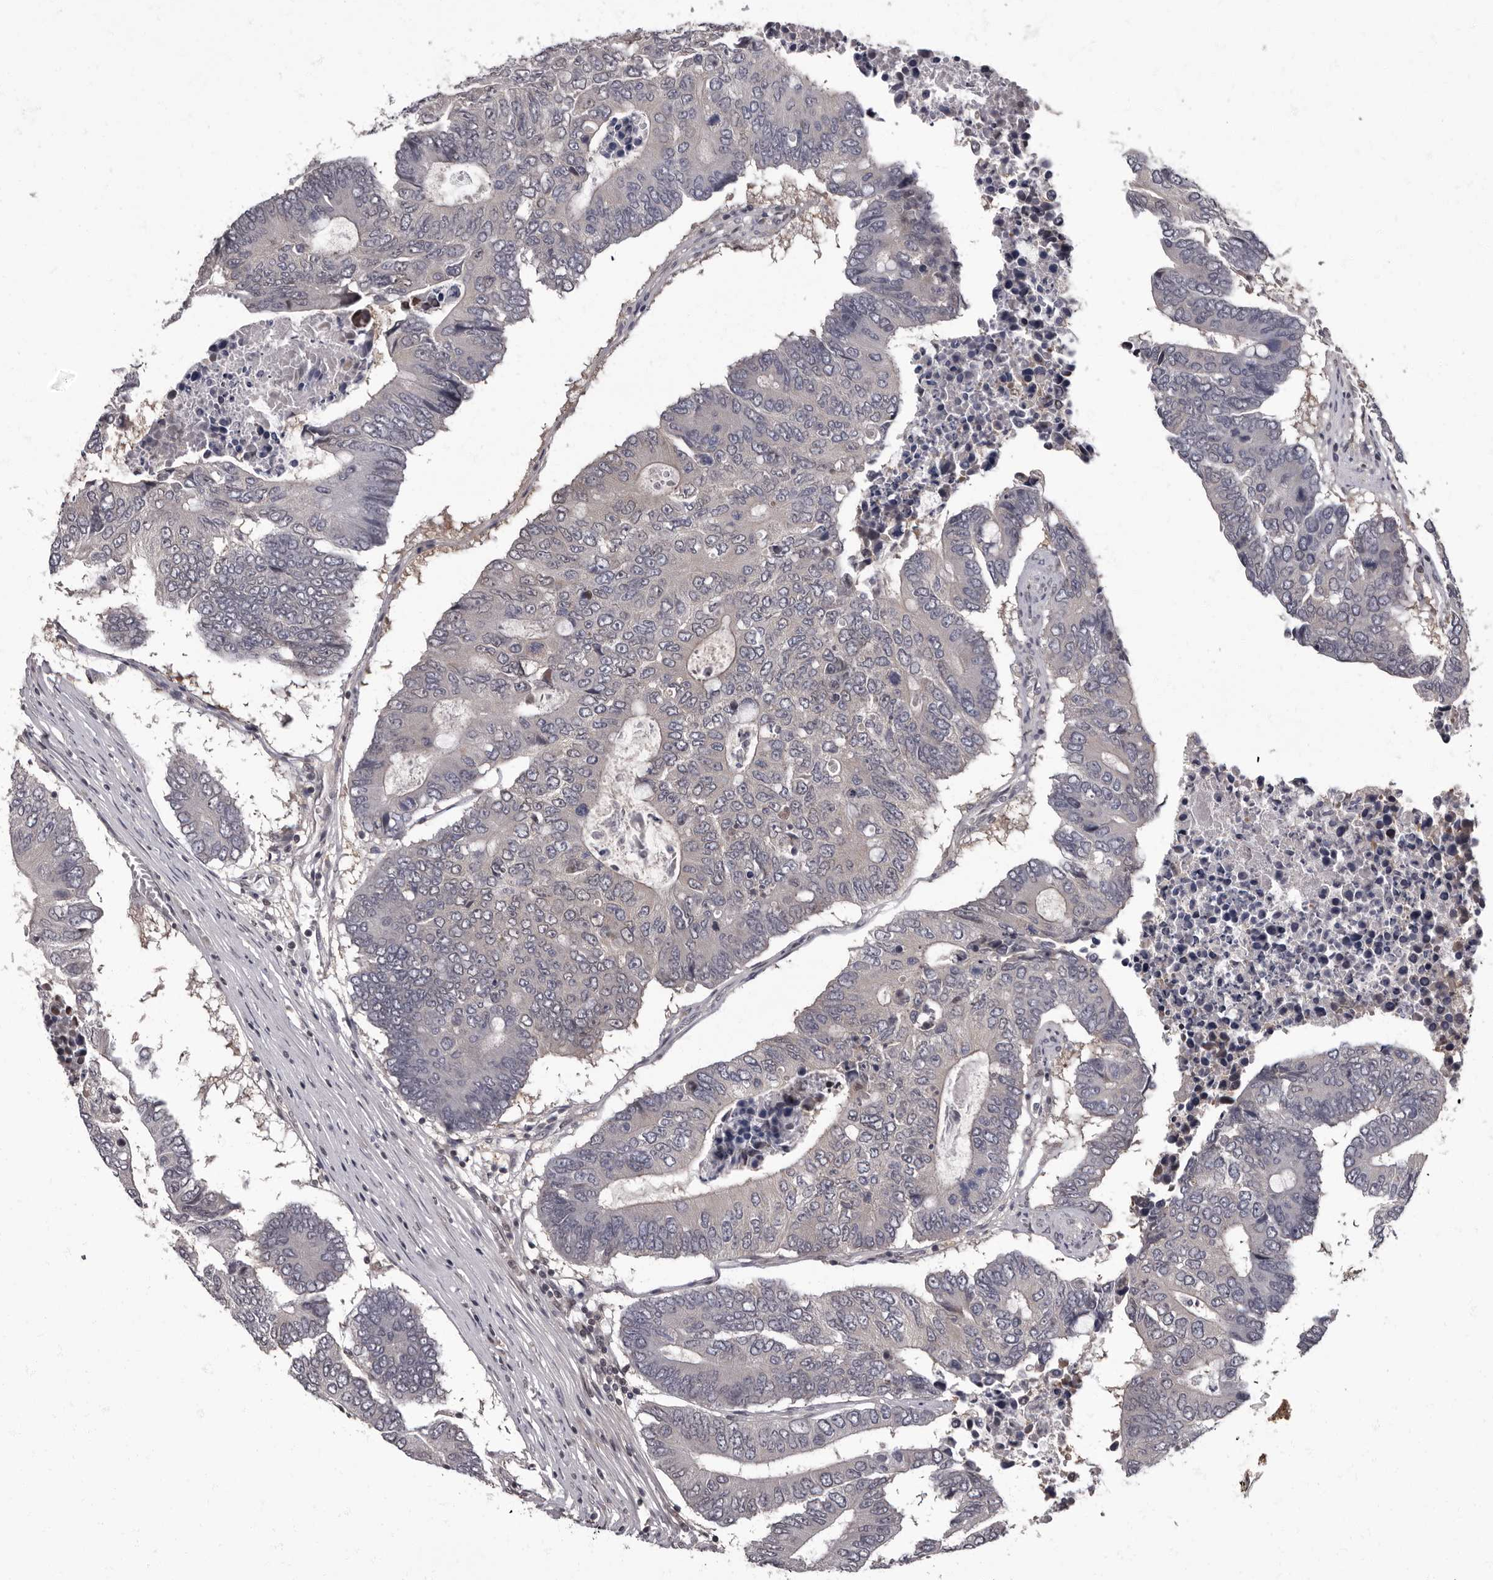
{"staining": {"intensity": "negative", "quantity": "none", "location": "none"}, "tissue": "colorectal cancer", "cell_type": "Tumor cells", "image_type": "cancer", "snomed": [{"axis": "morphology", "description": "Adenocarcinoma, NOS"}, {"axis": "topography", "description": "Colon"}], "caption": "An image of colorectal adenocarcinoma stained for a protein demonstrates no brown staining in tumor cells. (DAB (3,3'-diaminobenzidine) immunohistochemistry (IHC) visualized using brightfield microscopy, high magnification).", "gene": "C1orf50", "patient": {"sex": "male", "age": 87}}